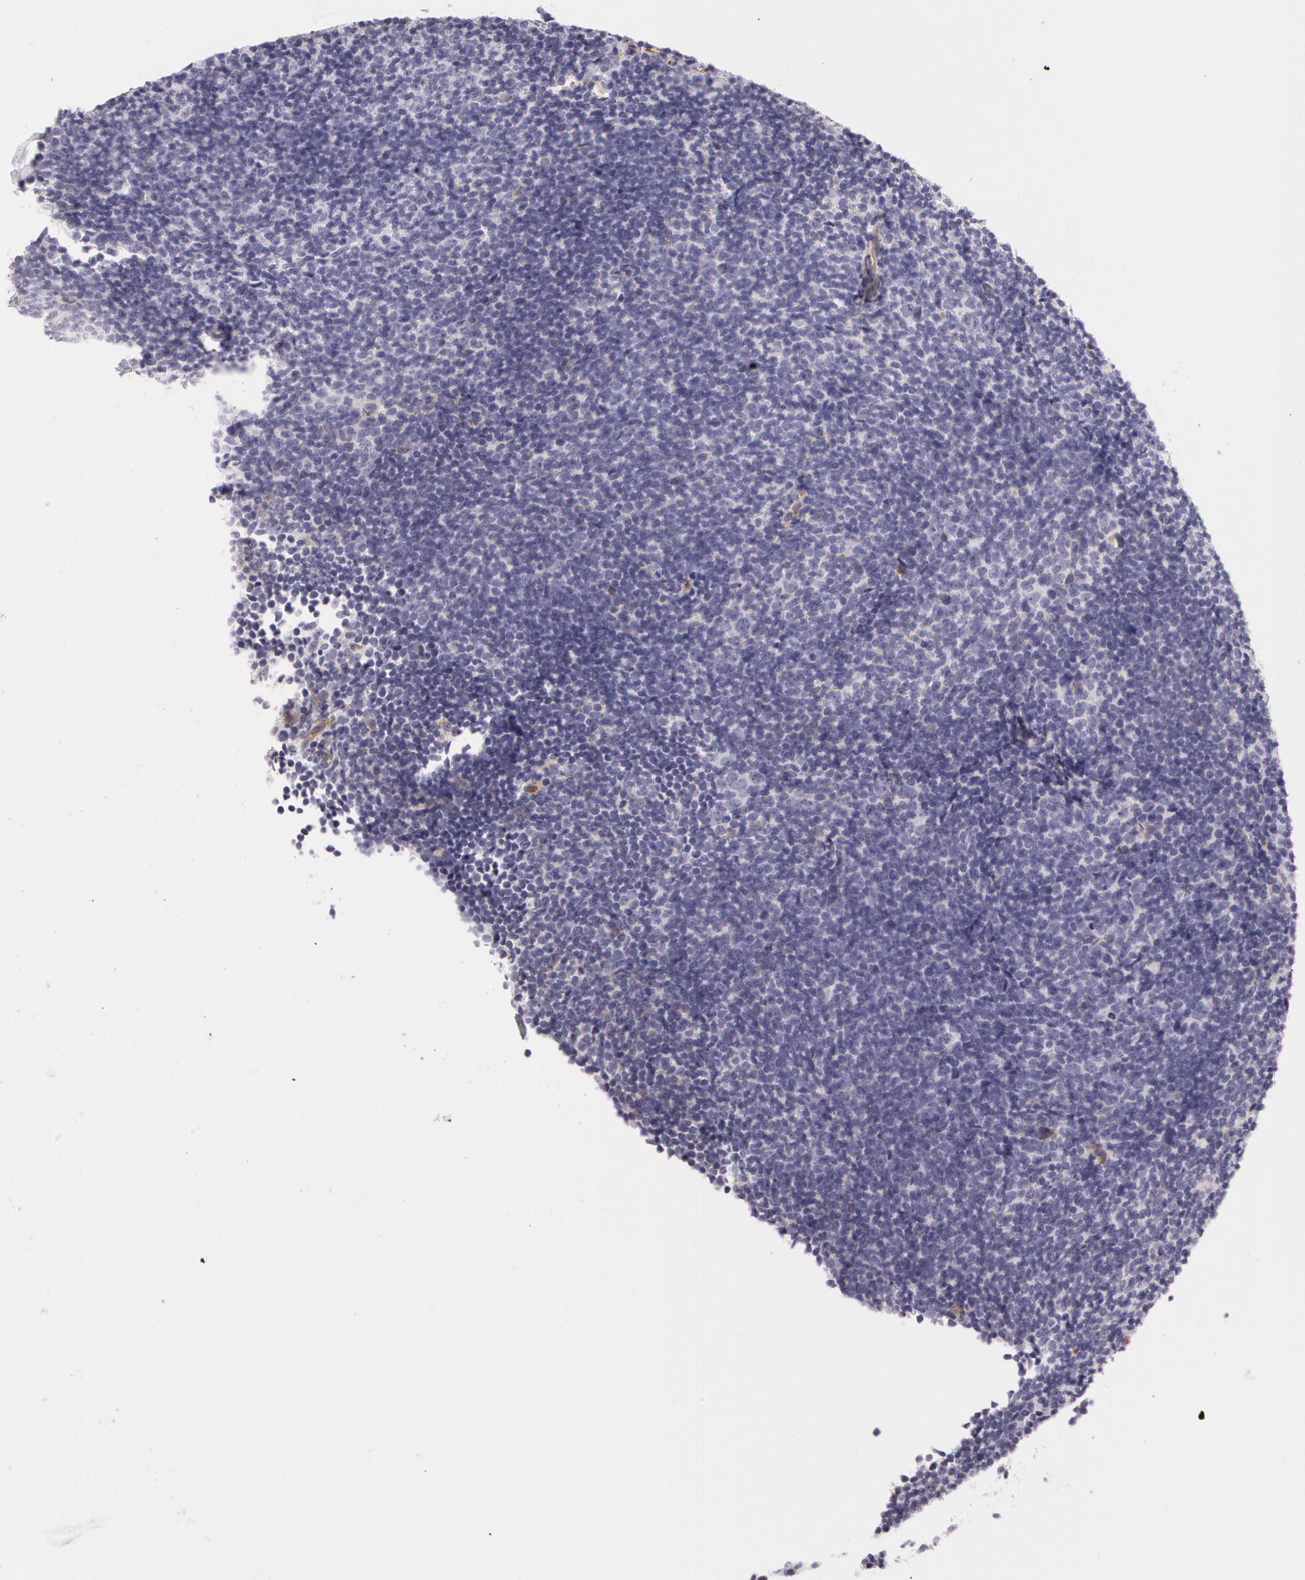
{"staining": {"intensity": "negative", "quantity": "none", "location": "none"}, "tissue": "lymphoma", "cell_type": "Tumor cells", "image_type": "cancer", "snomed": [{"axis": "morphology", "description": "Malignant lymphoma, non-Hodgkin's type, Low grade"}, {"axis": "topography", "description": "Lymph node"}], "caption": "The micrograph demonstrates no significant positivity in tumor cells of lymphoma.", "gene": "APP", "patient": {"sex": "male", "age": 49}}